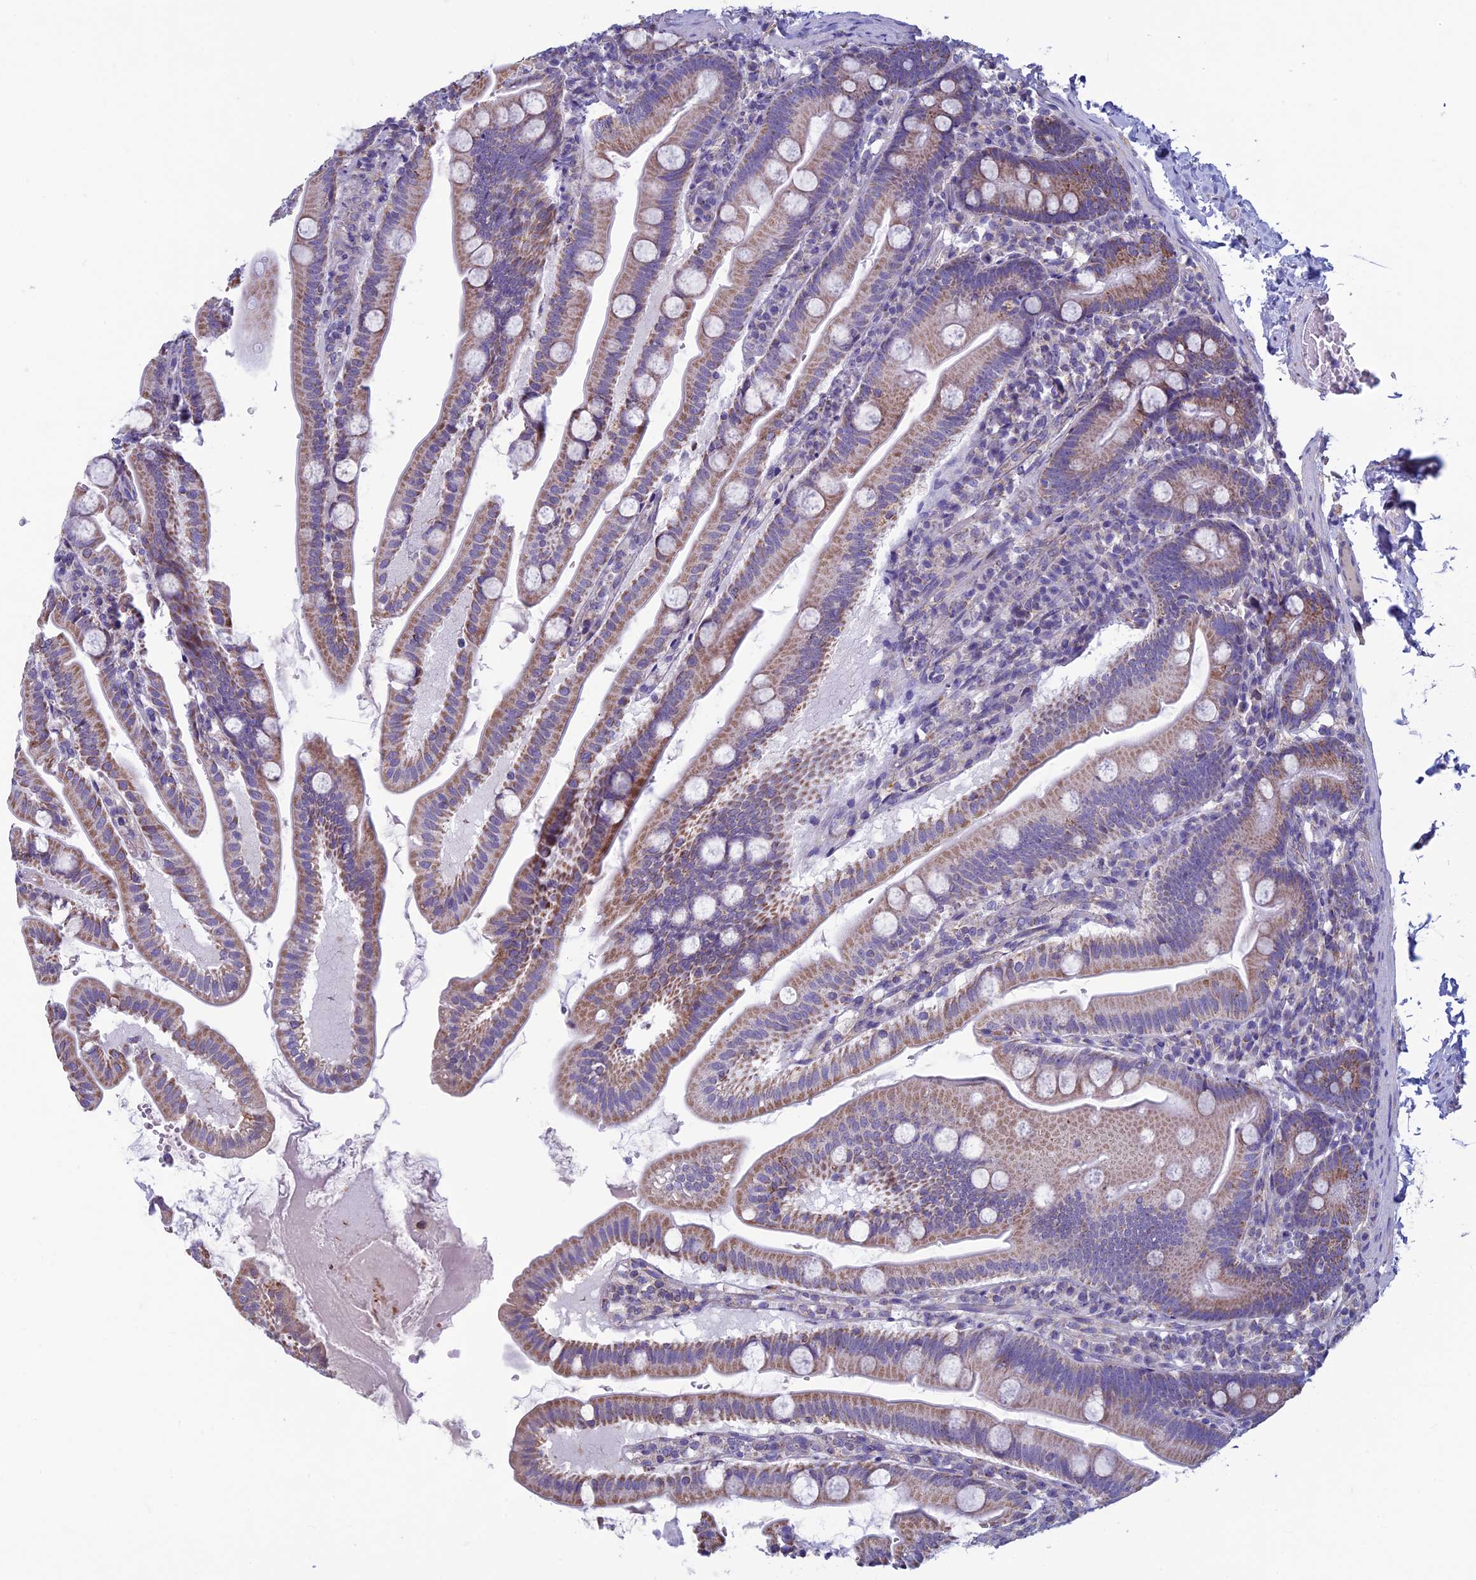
{"staining": {"intensity": "moderate", "quantity": ">75%", "location": "cytoplasmic/membranous"}, "tissue": "small intestine", "cell_type": "Glandular cells", "image_type": "normal", "snomed": [{"axis": "morphology", "description": "Normal tissue, NOS"}, {"axis": "topography", "description": "Small intestine"}], "caption": "Protein expression analysis of normal small intestine shows moderate cytoplasmic/membranous positivity in approximately >75% of glandular cells. (DAB (3,3'-diaminobenzidine) IHC with brightfield microscopy, high magnification).", "gene": "MFSD12", "patient": {"sex": "female", "age": 68}}